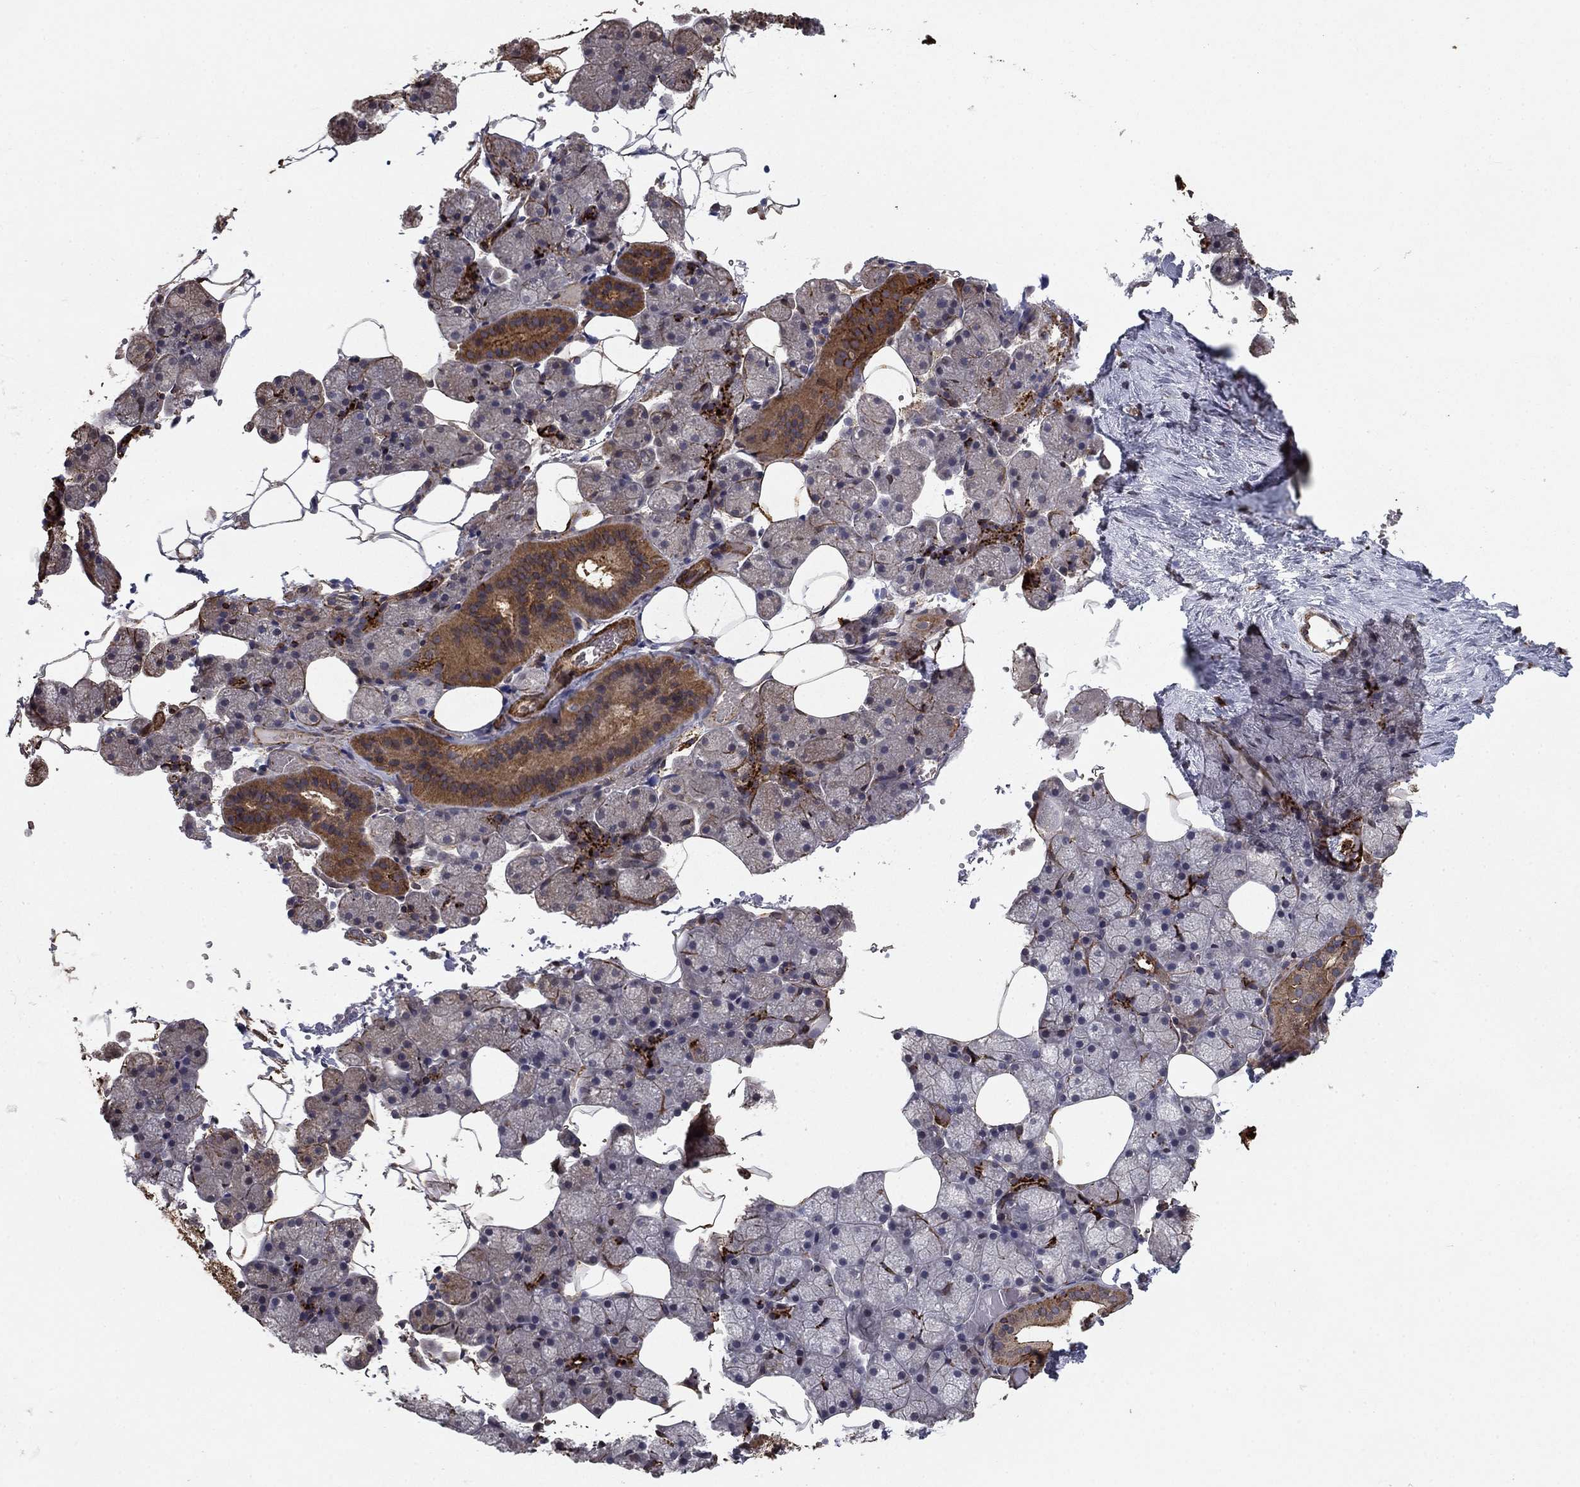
{"staining": {"intensity": "strong", "quantity": "<25%", "location": "cytoplasmic/membranous"}, "tissue": "salivary gland", "cell_type": "Glandular cells", "image_type": "normal", "snomed": [{"axis": "morphology", "description": "Normal tissue, NOS"}, {"axis": "topography", "description": "Salivary gland"}], "caption": "Immunohistochemical staining of unremarkable salivary gland reveals <25% levels of strong cytoplasmic/membranous protein expression in approximately <25% of glandular cells.", "gene": "HABP4", "patient": {"sex": "male", "age": 38}}